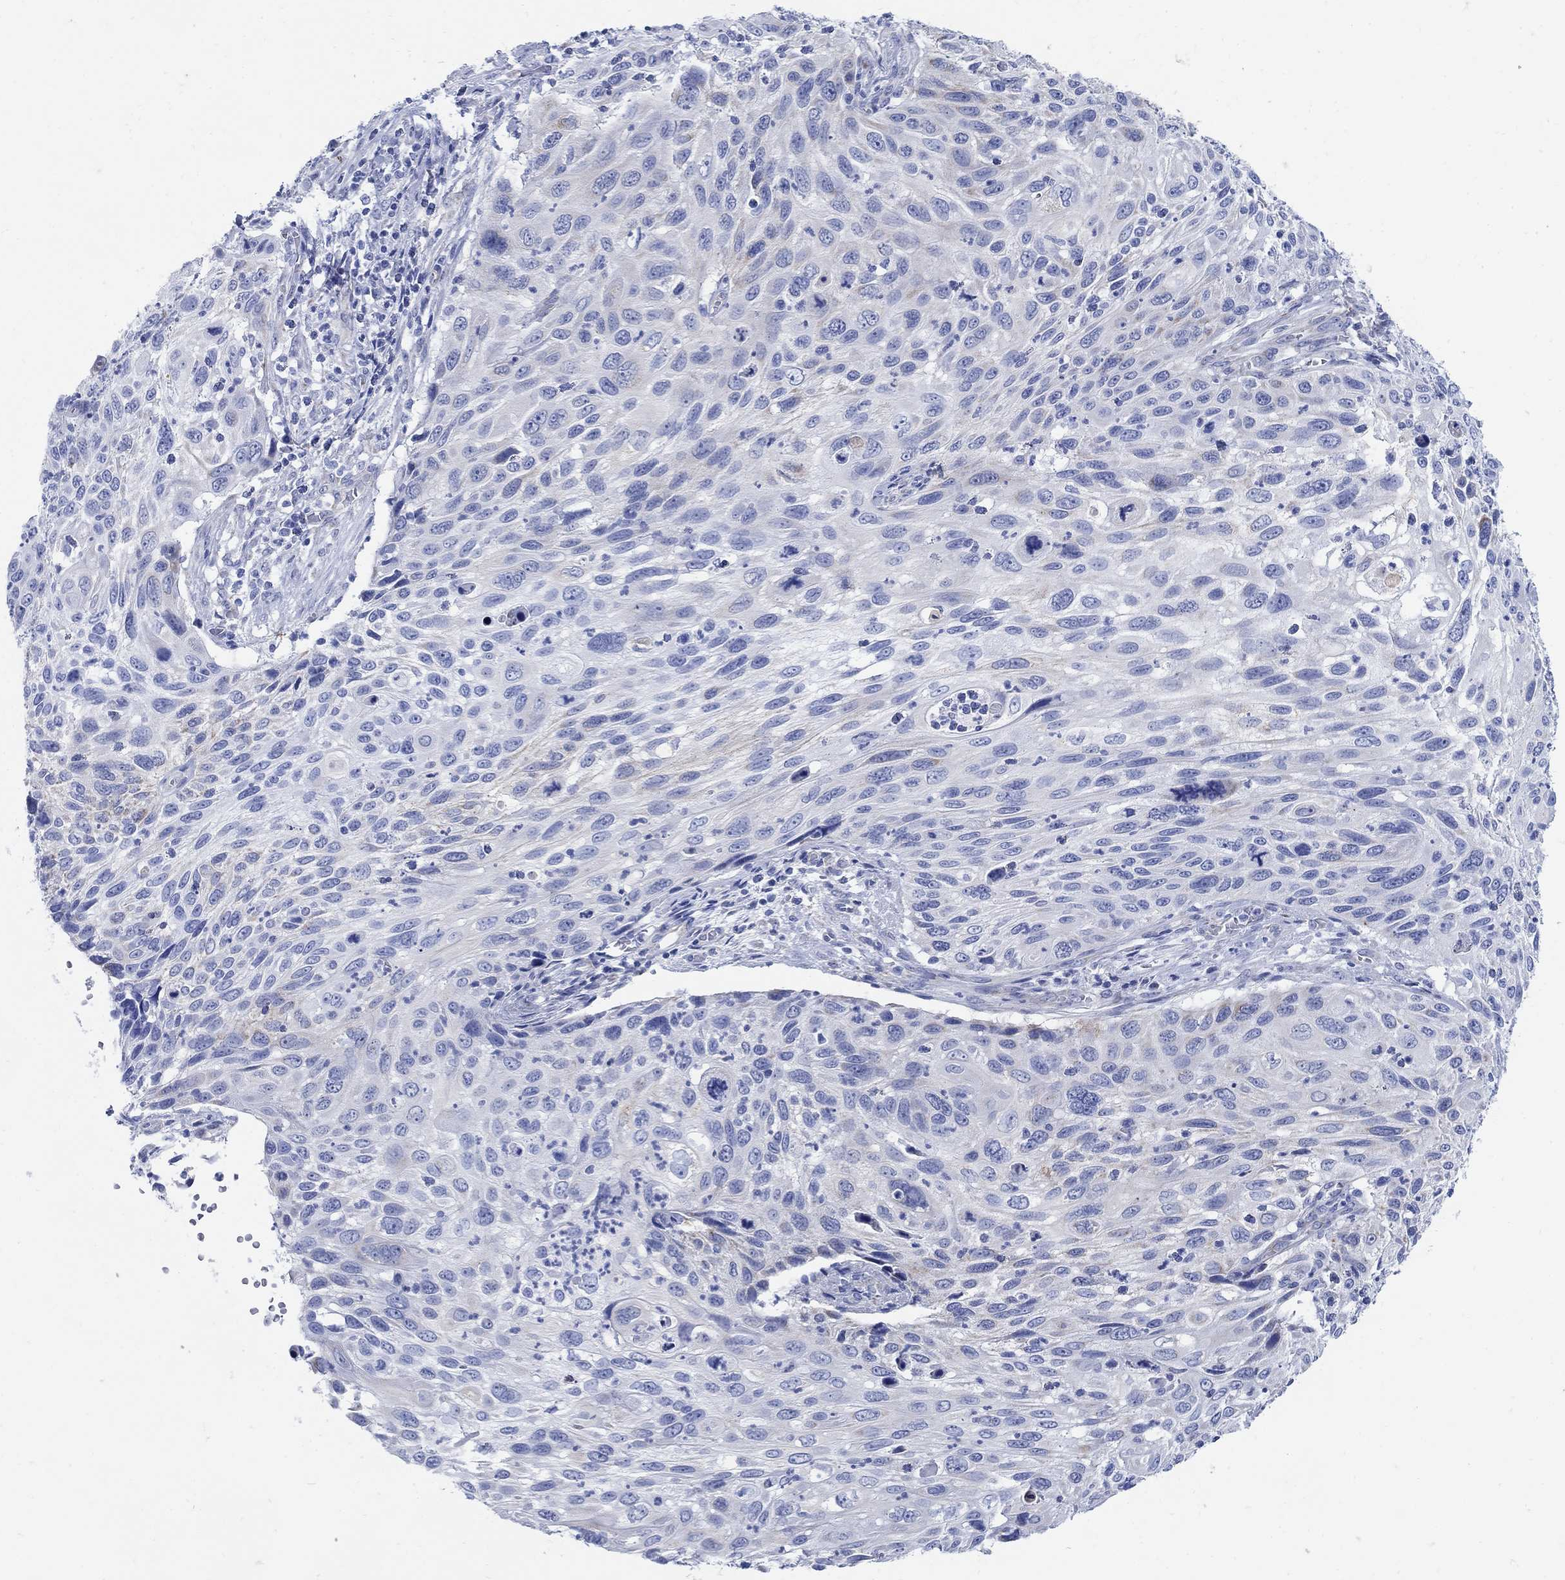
{"staining": {"intensity": "negative", "quantity": "none", "location": "none"}, "tissue": "cervical cancer", "cell_type": "Tumor cells", "image_type": "cancer", "snomed": [{"axis": "morphology", "description": "Squamous cell carcinoma, NOS"}, {"axis": "topography", "description": "Cervix"}], "caption": "Tumor cells are negative for protein expression in human cervical cancer.", "gene": "ZDHHC14", "patient": {"sex": "female", "age": 70}}